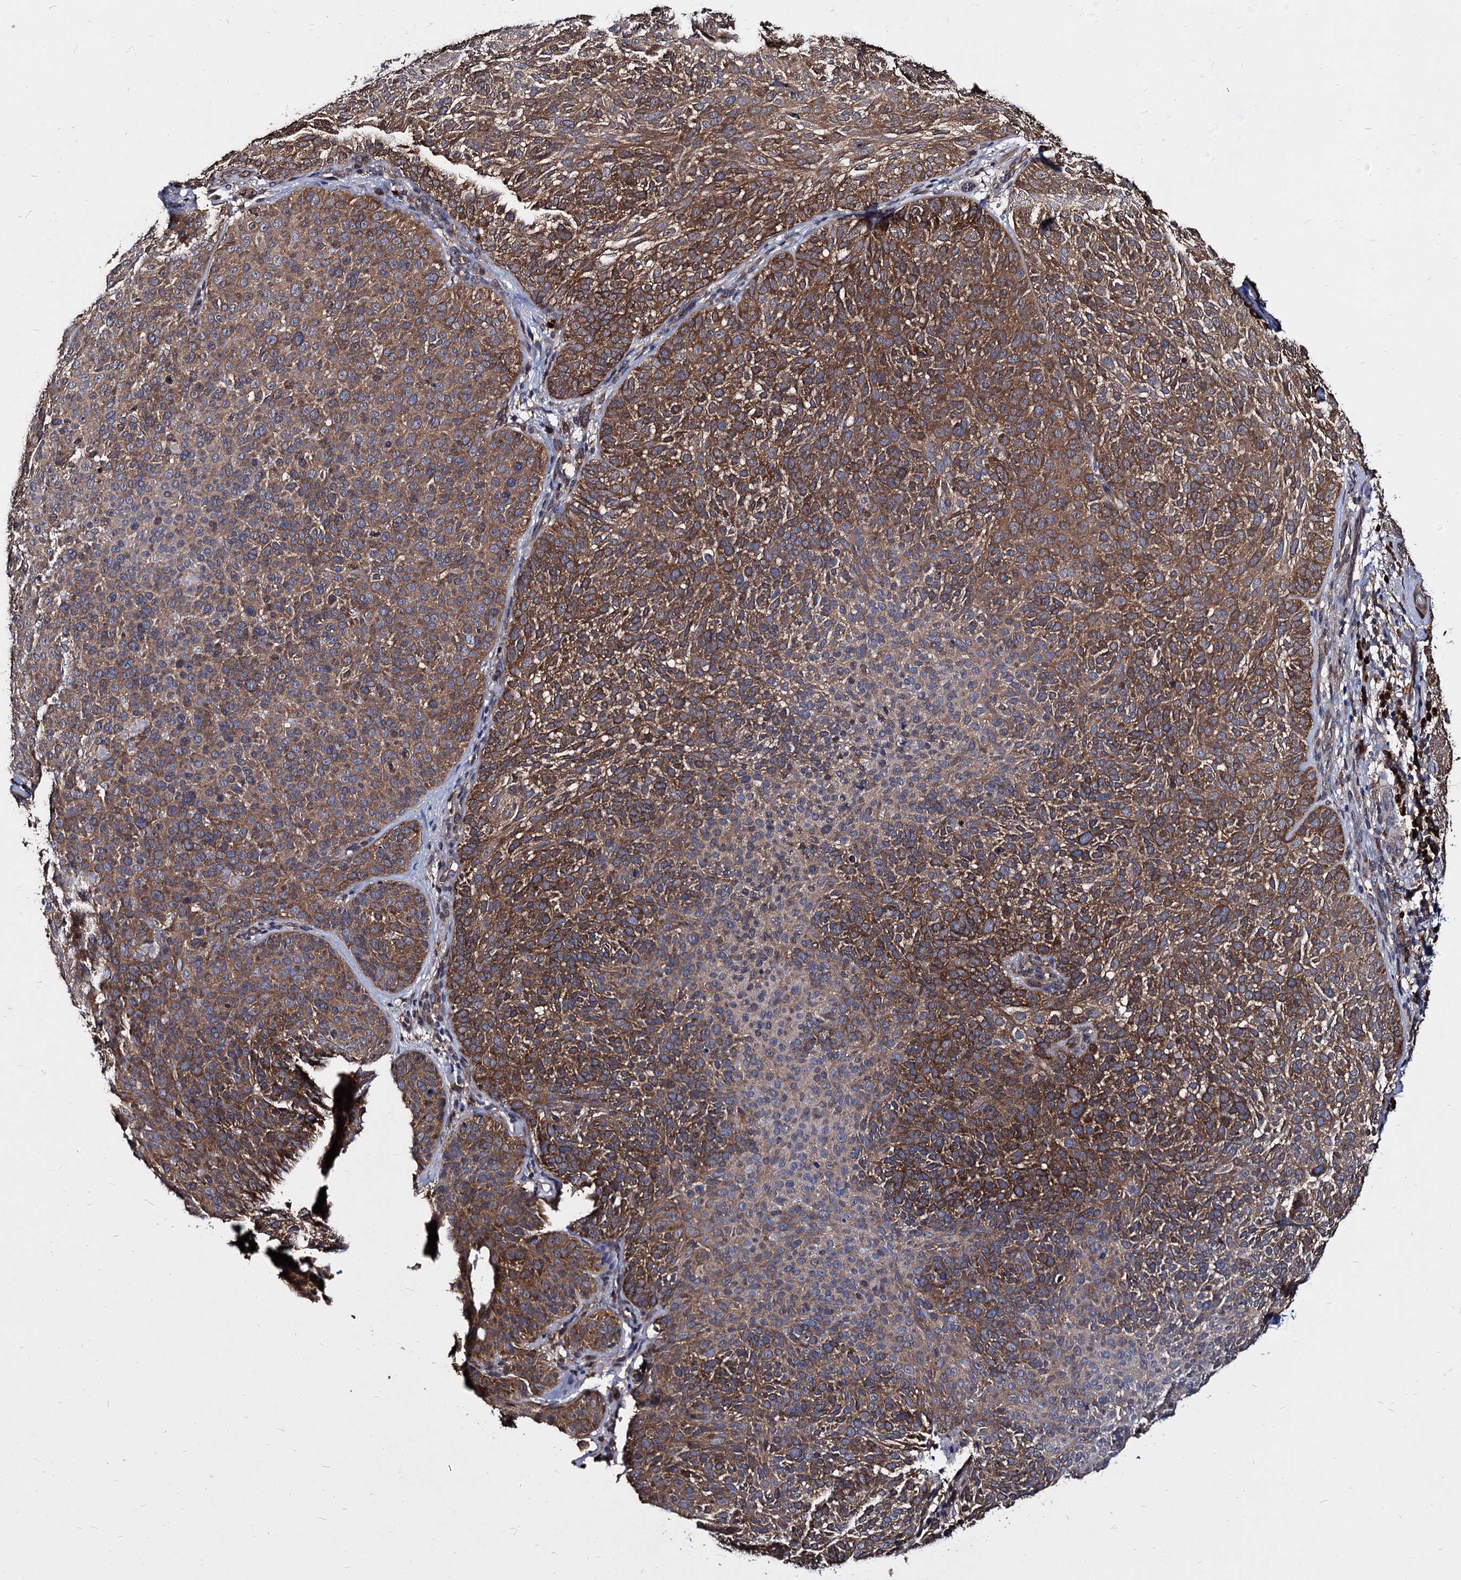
{"staining": {"intensity": "moderate", "quantity": ">75%", "location": "cytoplasmic/membranous"}, "tissue": "skin cancer", "cell_type": "Tumor cells", "image_type": "cancer", "snomed": [{"axis": "morphology", "description": "Basal cell carcinoma"}, {"axis": "topography", "description": "Skin"}], "caption": "Human skin cancer stained for a protein (brown) reveals moderate cytoplasmic/membranous positive expression in approximately >75% of tumor cells.", "gene": "NME1", "patient": {"sex": "male", "age": 85}}